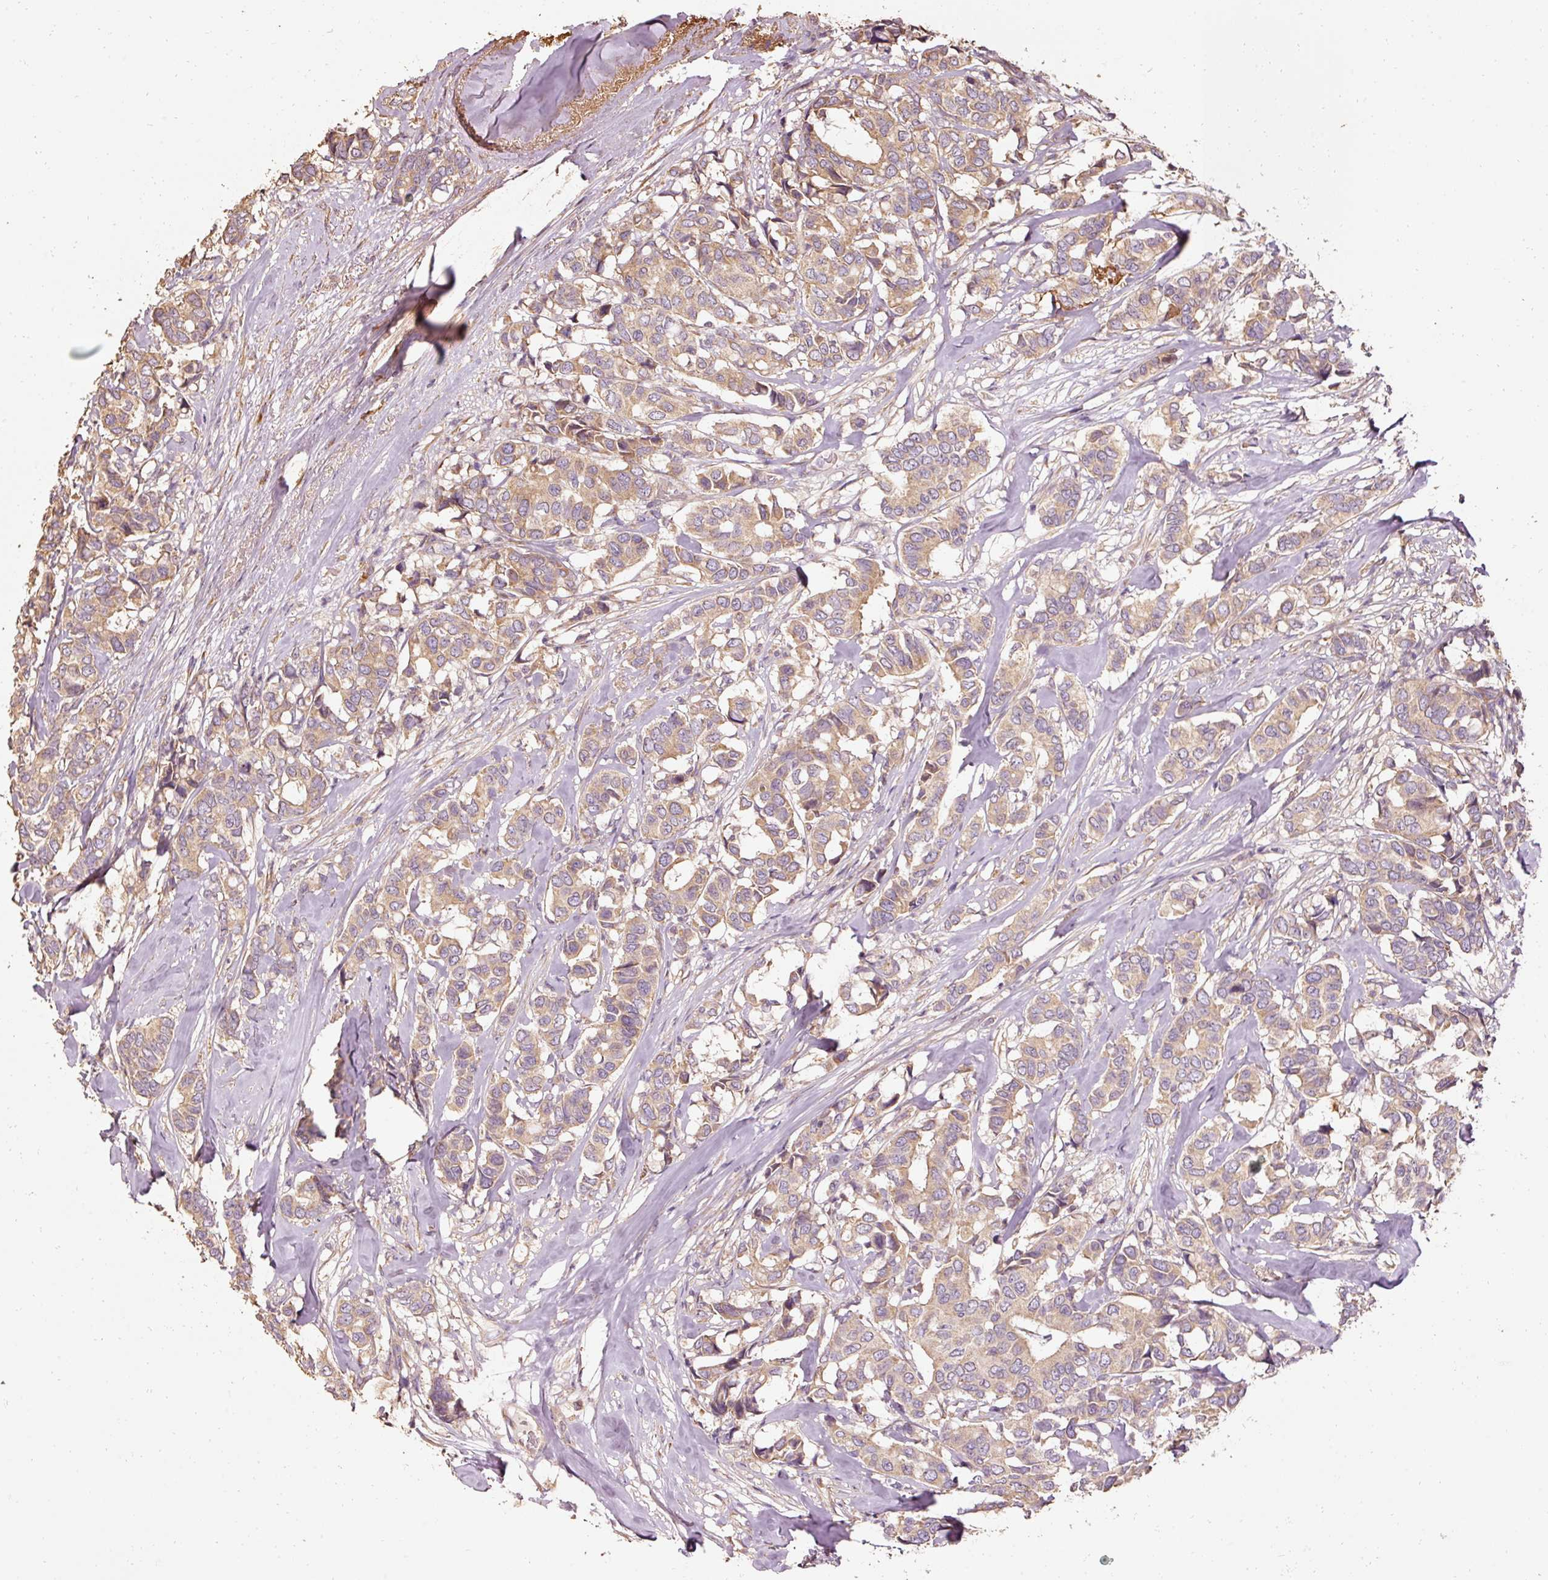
{"staining": {"intensity": "moderate", "quantity": "<25%", "location": "cytoplasmic/membranous"}, "tissue": "breast cancer", "cell_type": "Tumor cells", "image_type": "cancer", "snomed": [{"axis": "morphology", "description": "Duct carcinoma"}, {"axis": "topography", "description": "Breast"}], "caption": "Protein expression analysis of breast infiltrating ductal carcinoma shows moderate cytoplasmic/membranous positivity in approximately <25% of tumor cells.", "gene": "EFHC1", "patient": {"sex": "female", "age": 87}}